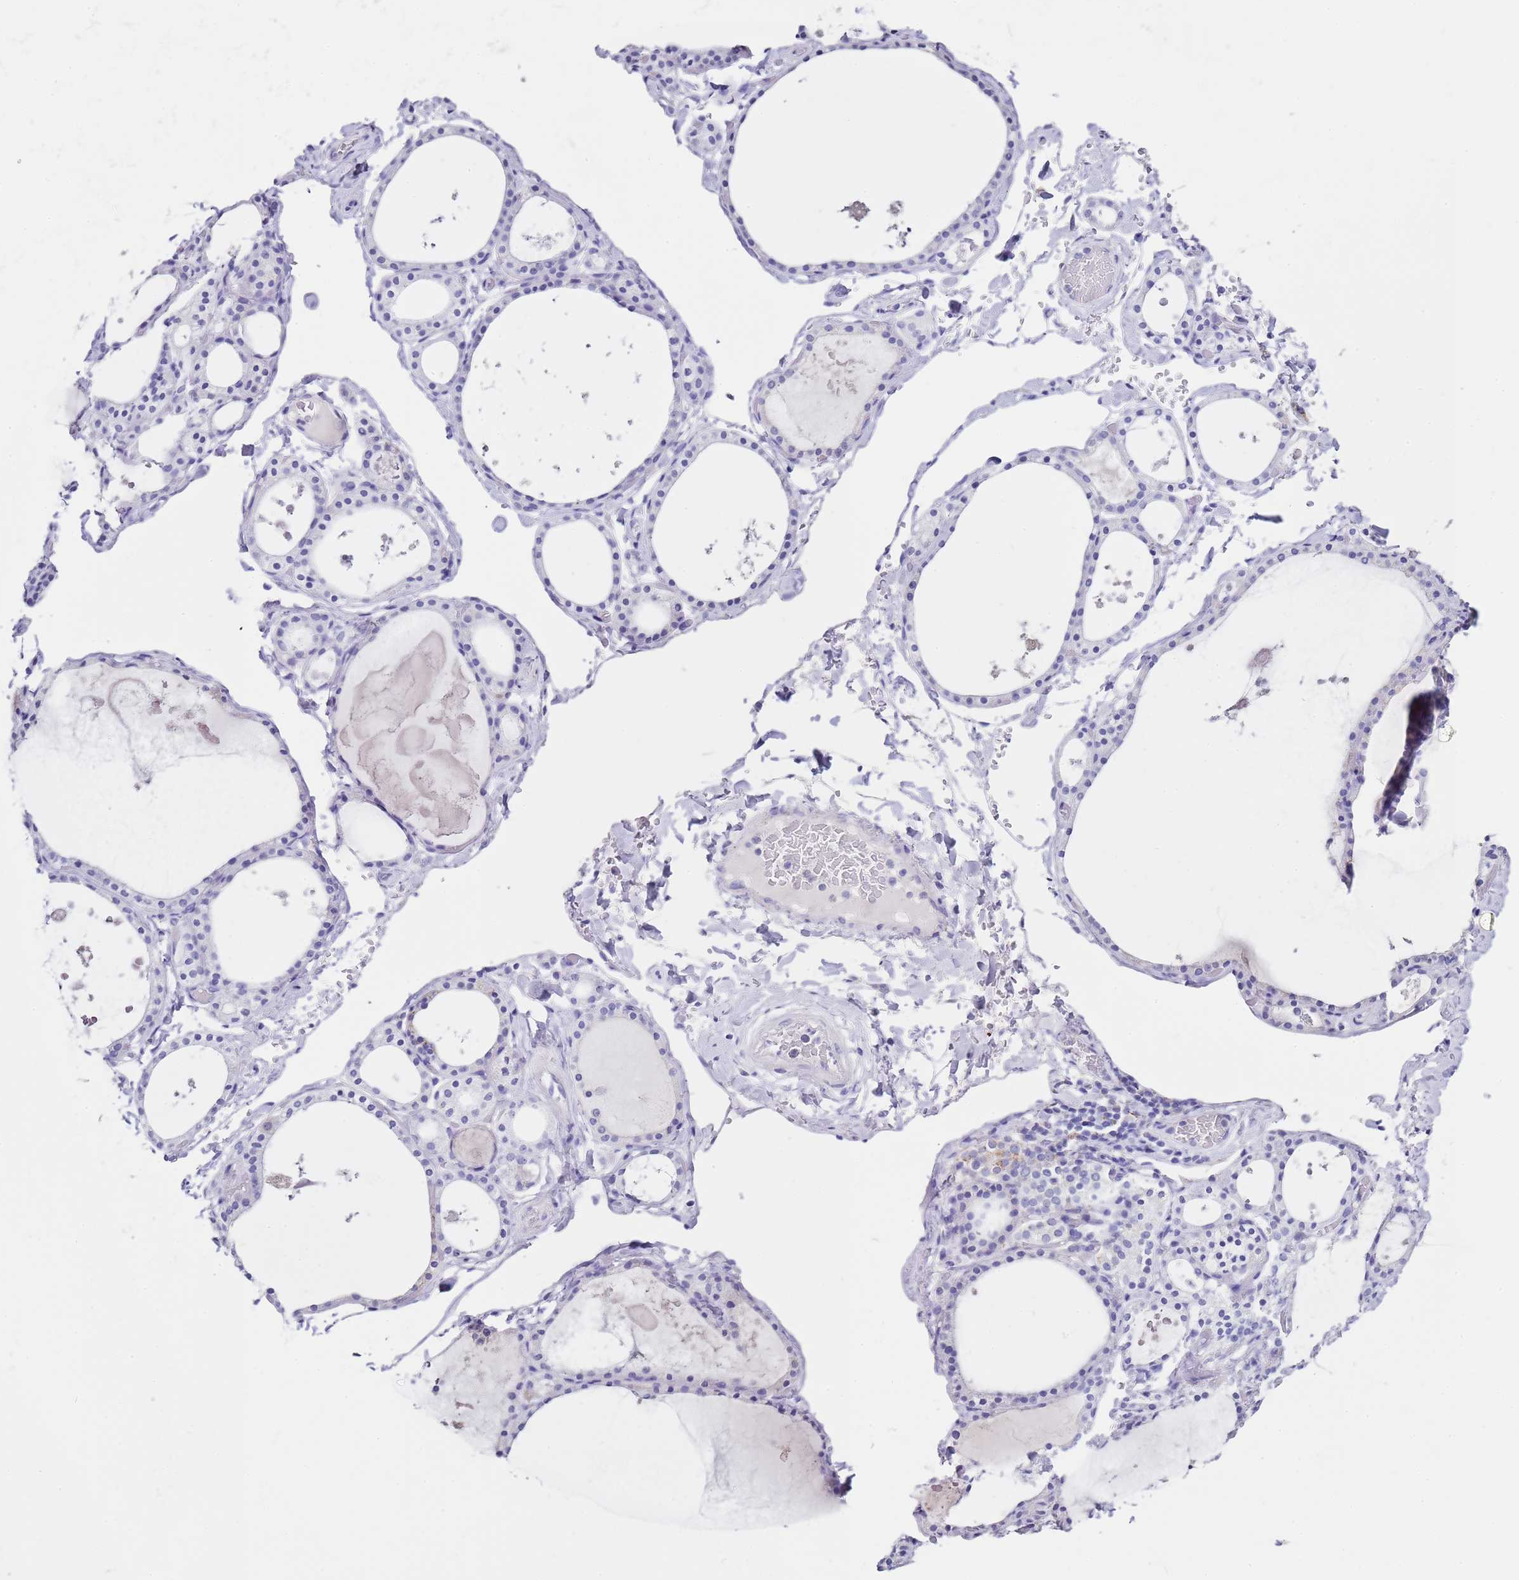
{"staining": {"intensity": "negative", "quantity": "none", "location": "none"}, "tissue": "thyroid gland", "cell_type": "Glandular cells", "image_type": "normal", "snomed": [{"axis": "morphology", "description": "Normal tissue, NOS"}, {"axis": "topography", "description": "Thyroid gland"}], "caption": "The histopathology image demonstrates no significant staining in glandular cells of thyroid gland. The staining was performed using DAB (3,3'-diaminobenzidine) to visualize the protein expression in brown, while the nuclei were stained in blue with hematoxylin (Magnification: 20x).", "gene": "PTBP2", "patient": {"sex": "male", "age": 56}}